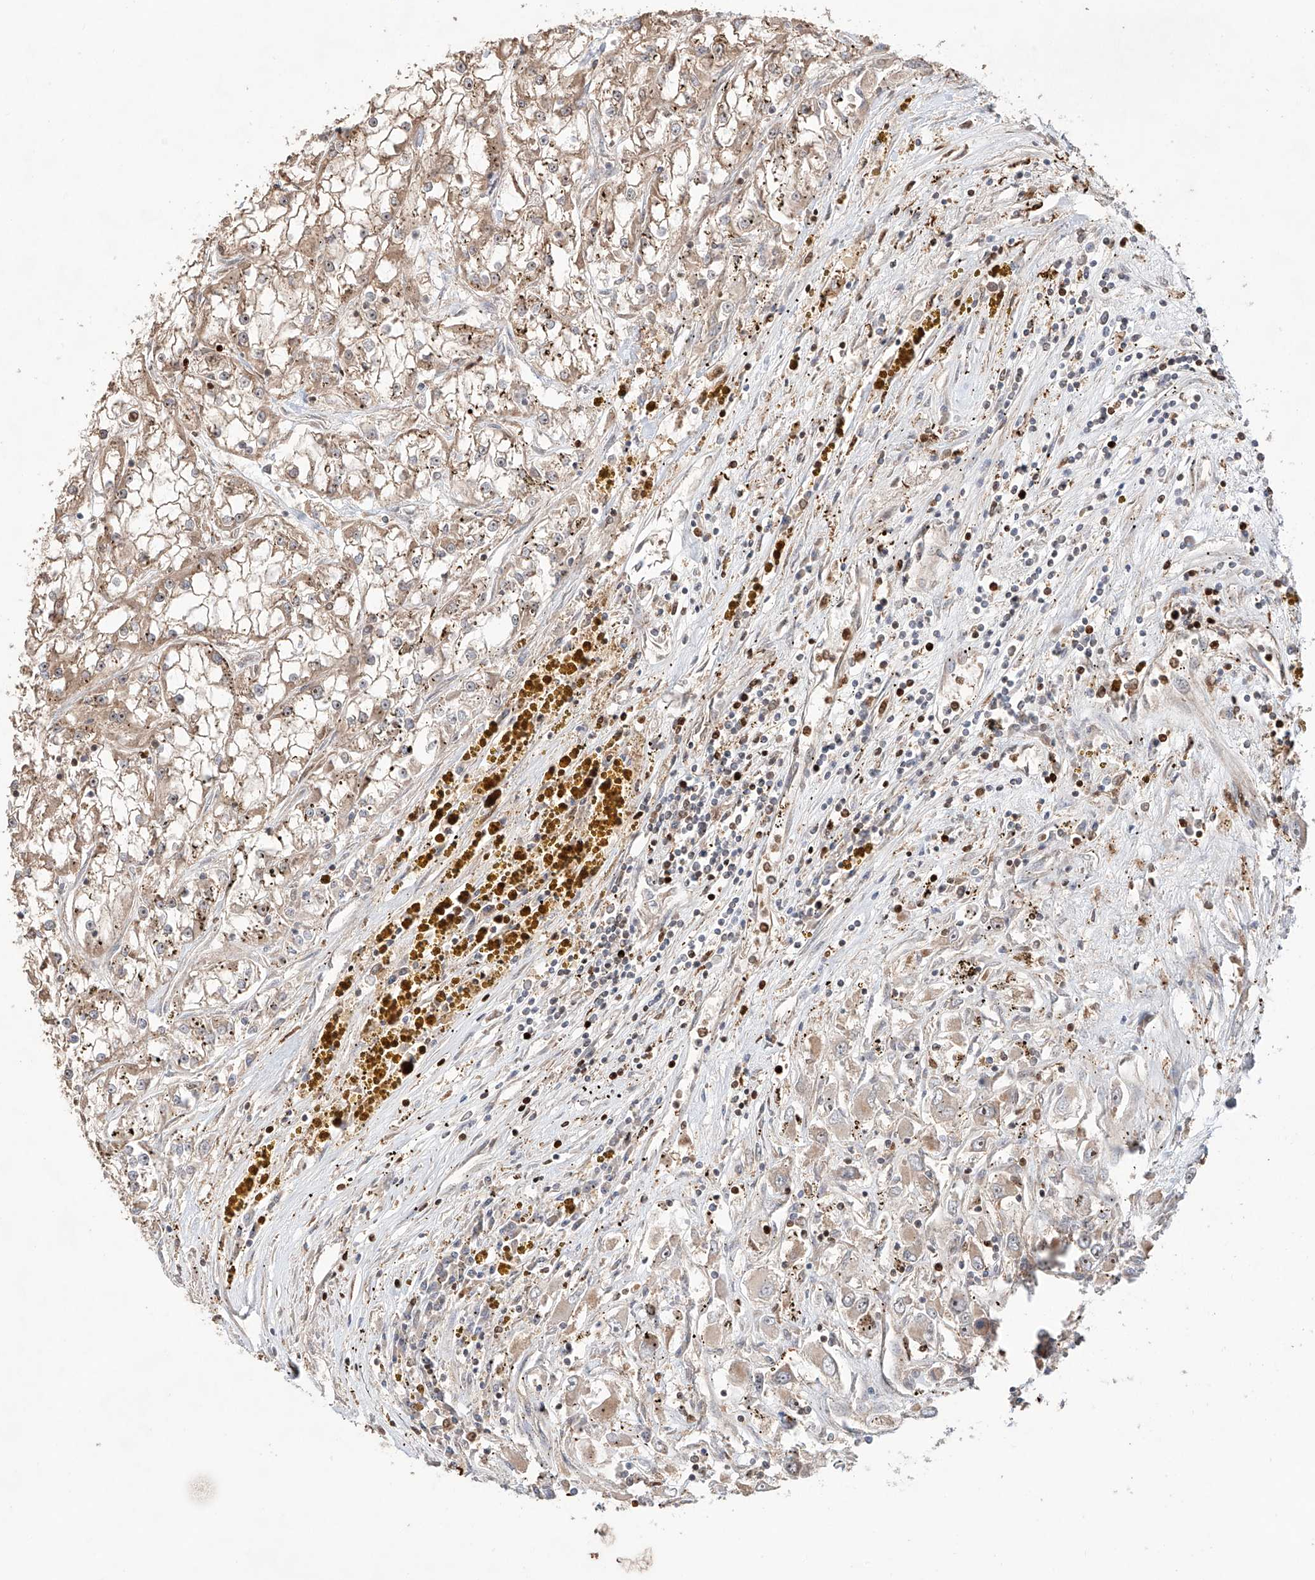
{"staining": {"intensity": "moderate", "quantity": ">75%", "location": "cytoplasmic/membranous"}, "tissue": "renal cancer", "cell_type": "Tumor cells", "image_type": "cancer", "snomed": [{"axis": "morphology", "description": "Adenocarcinoma, NOS"}, {"axis": "topography", "description": "Kidney"}], "caption": "Human renal cancer (adenocarcinoma) stained with a brown dye reveals moderate cytoplasmic/membranous positive positivity in approximately >75% of tumor cells.", "gene": "IGSF22", "patient": {"sex": "female", "age": 52}}